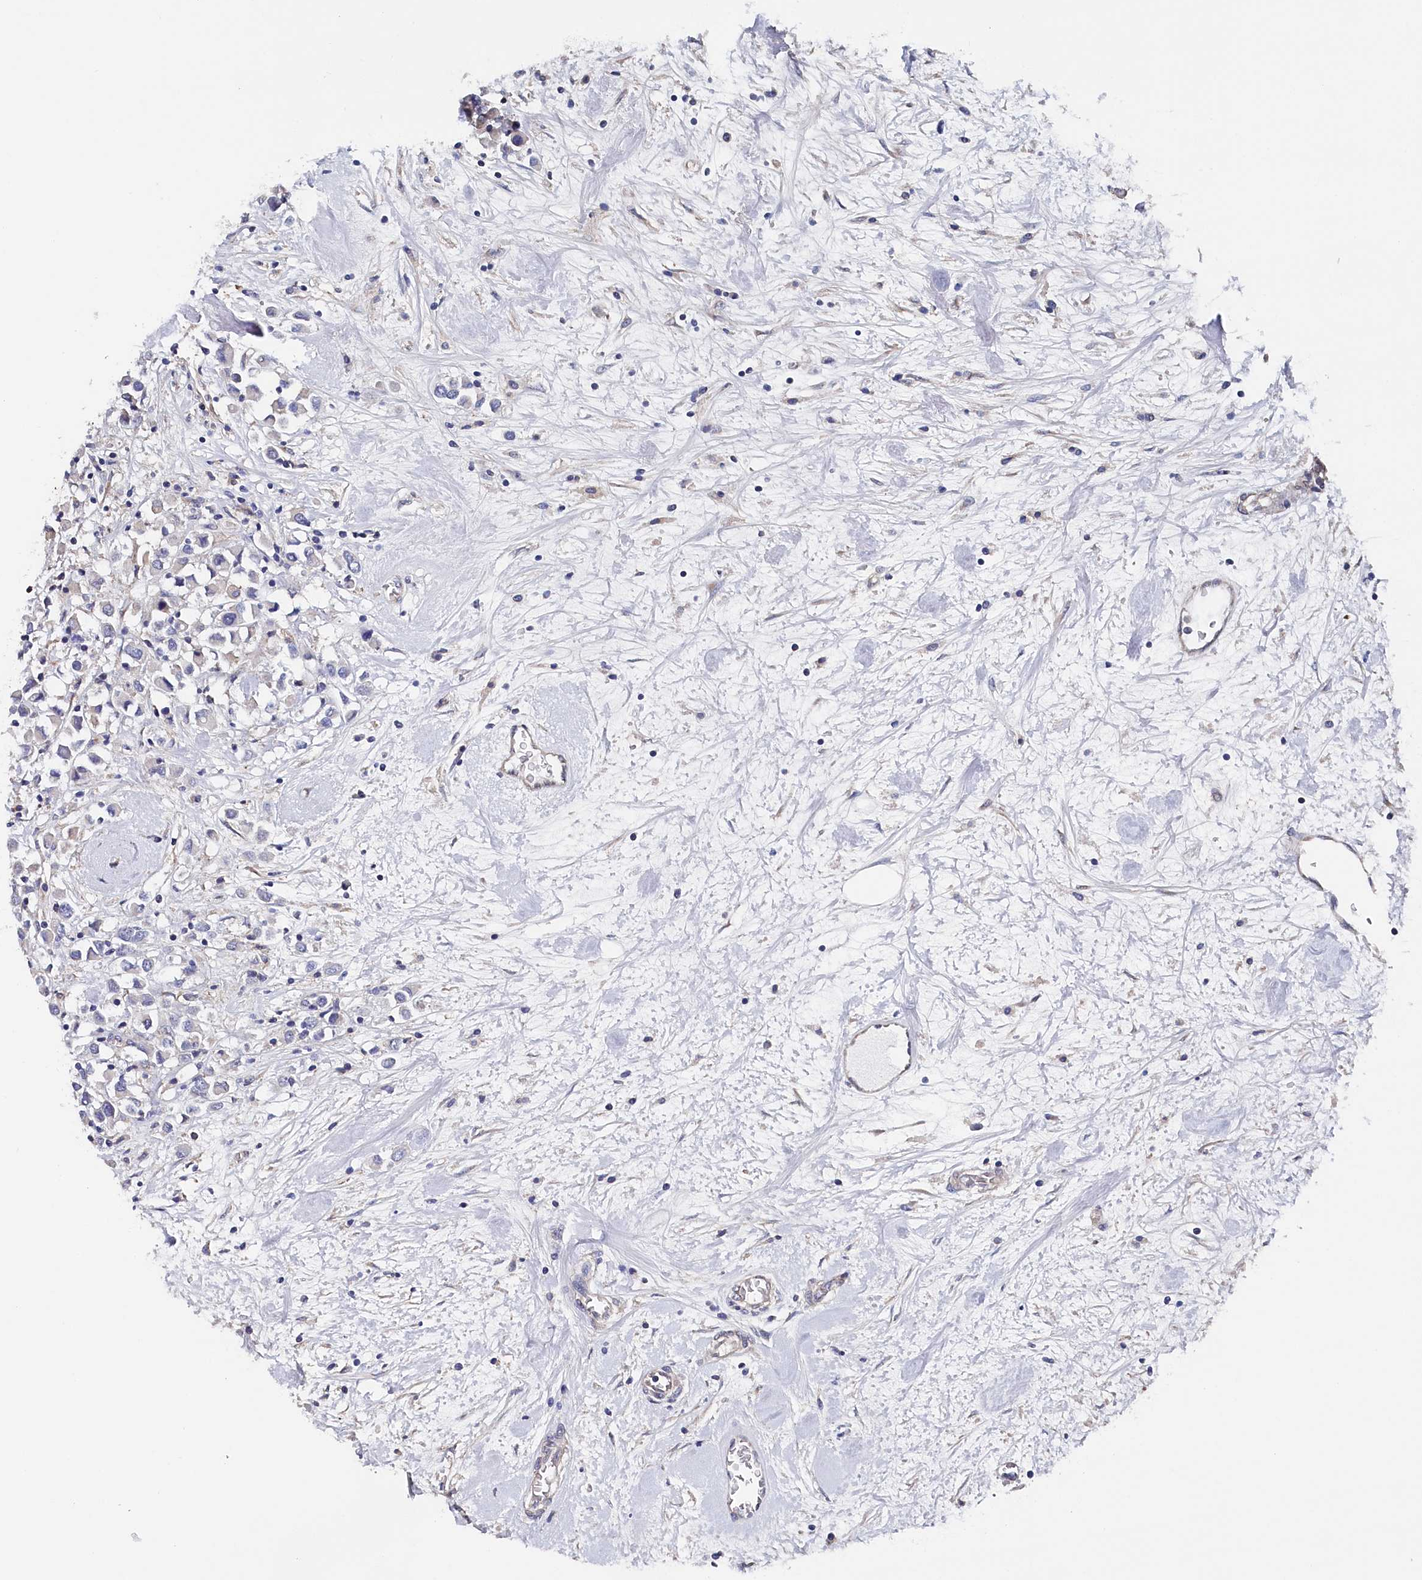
{"staining": {"intensity": "negative", "quantity": "none", "location": "none"}, "tissue": "breast cancer", "cell_type": "Tumor cells", "image_type": "cancer", "snomed": [{"axis": "morphology", "description": "Duct carcinoma"}, {"axis": "topography", "description": "Breast"}], "caption": "Micrograph shows no significant protein staining in tumor cells of breast cancer (invasive ductal carcinoma).", "gene": "BHMT", "patient": {"sex": "female", "age": 61}}